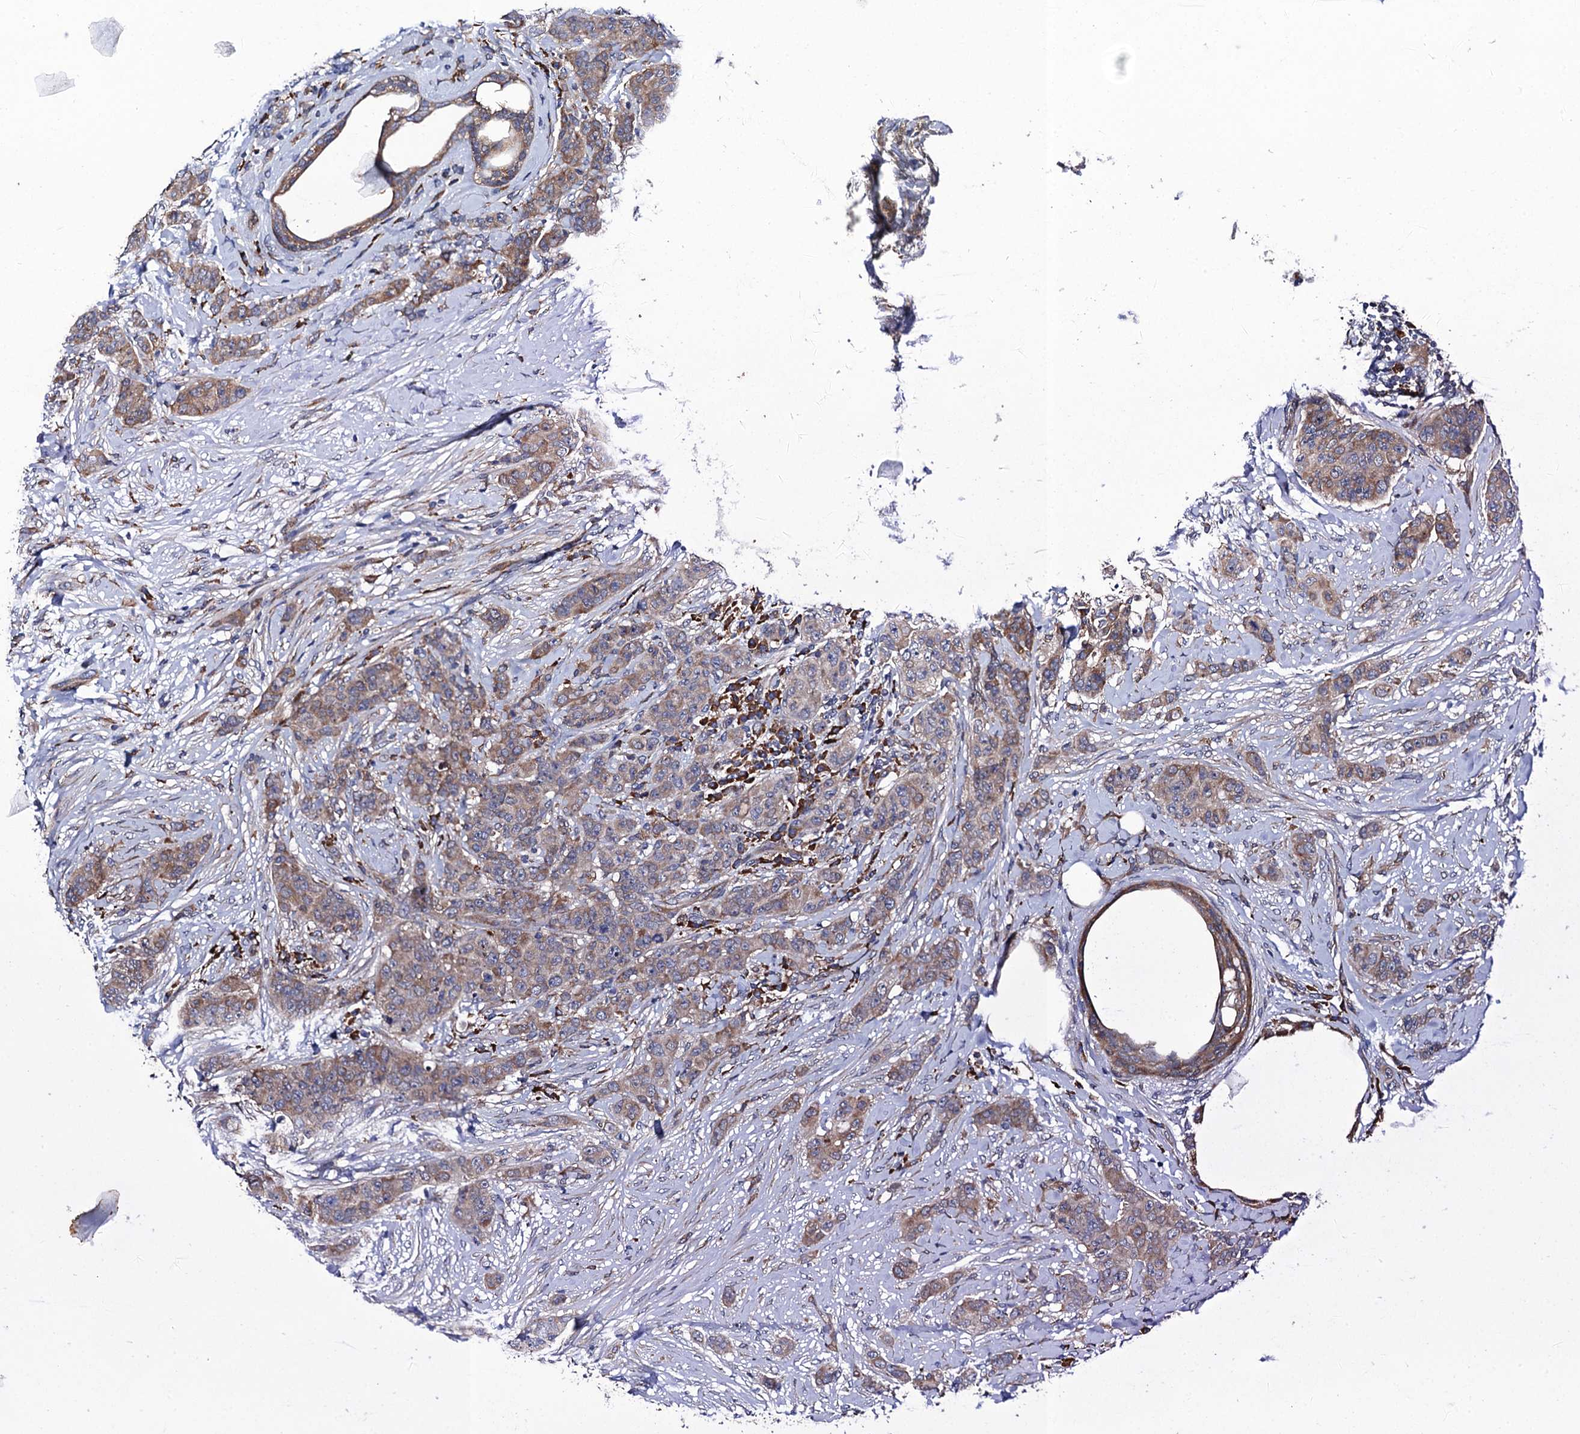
{"staining": {"intensity": "moderate", "quantity": ">75%", "location": "cytoplasmic/membranous"}, "tissue": "breast cancer", "cell_type": "Tumor cells", "image_type": "cancer", "snomed": [{"axis": "morphology", "description": "Duct carcinoma"}, {"axis": "topography", "description": "Breast"}], "caption": "Protein analysis of breast intraductal carcinoma tissue reveals moderate cytoplasmic/membranous positivity in about >75% of tumor cells.", "gene": "PGLS", "patient": {"sex": "female", "age": 40}}